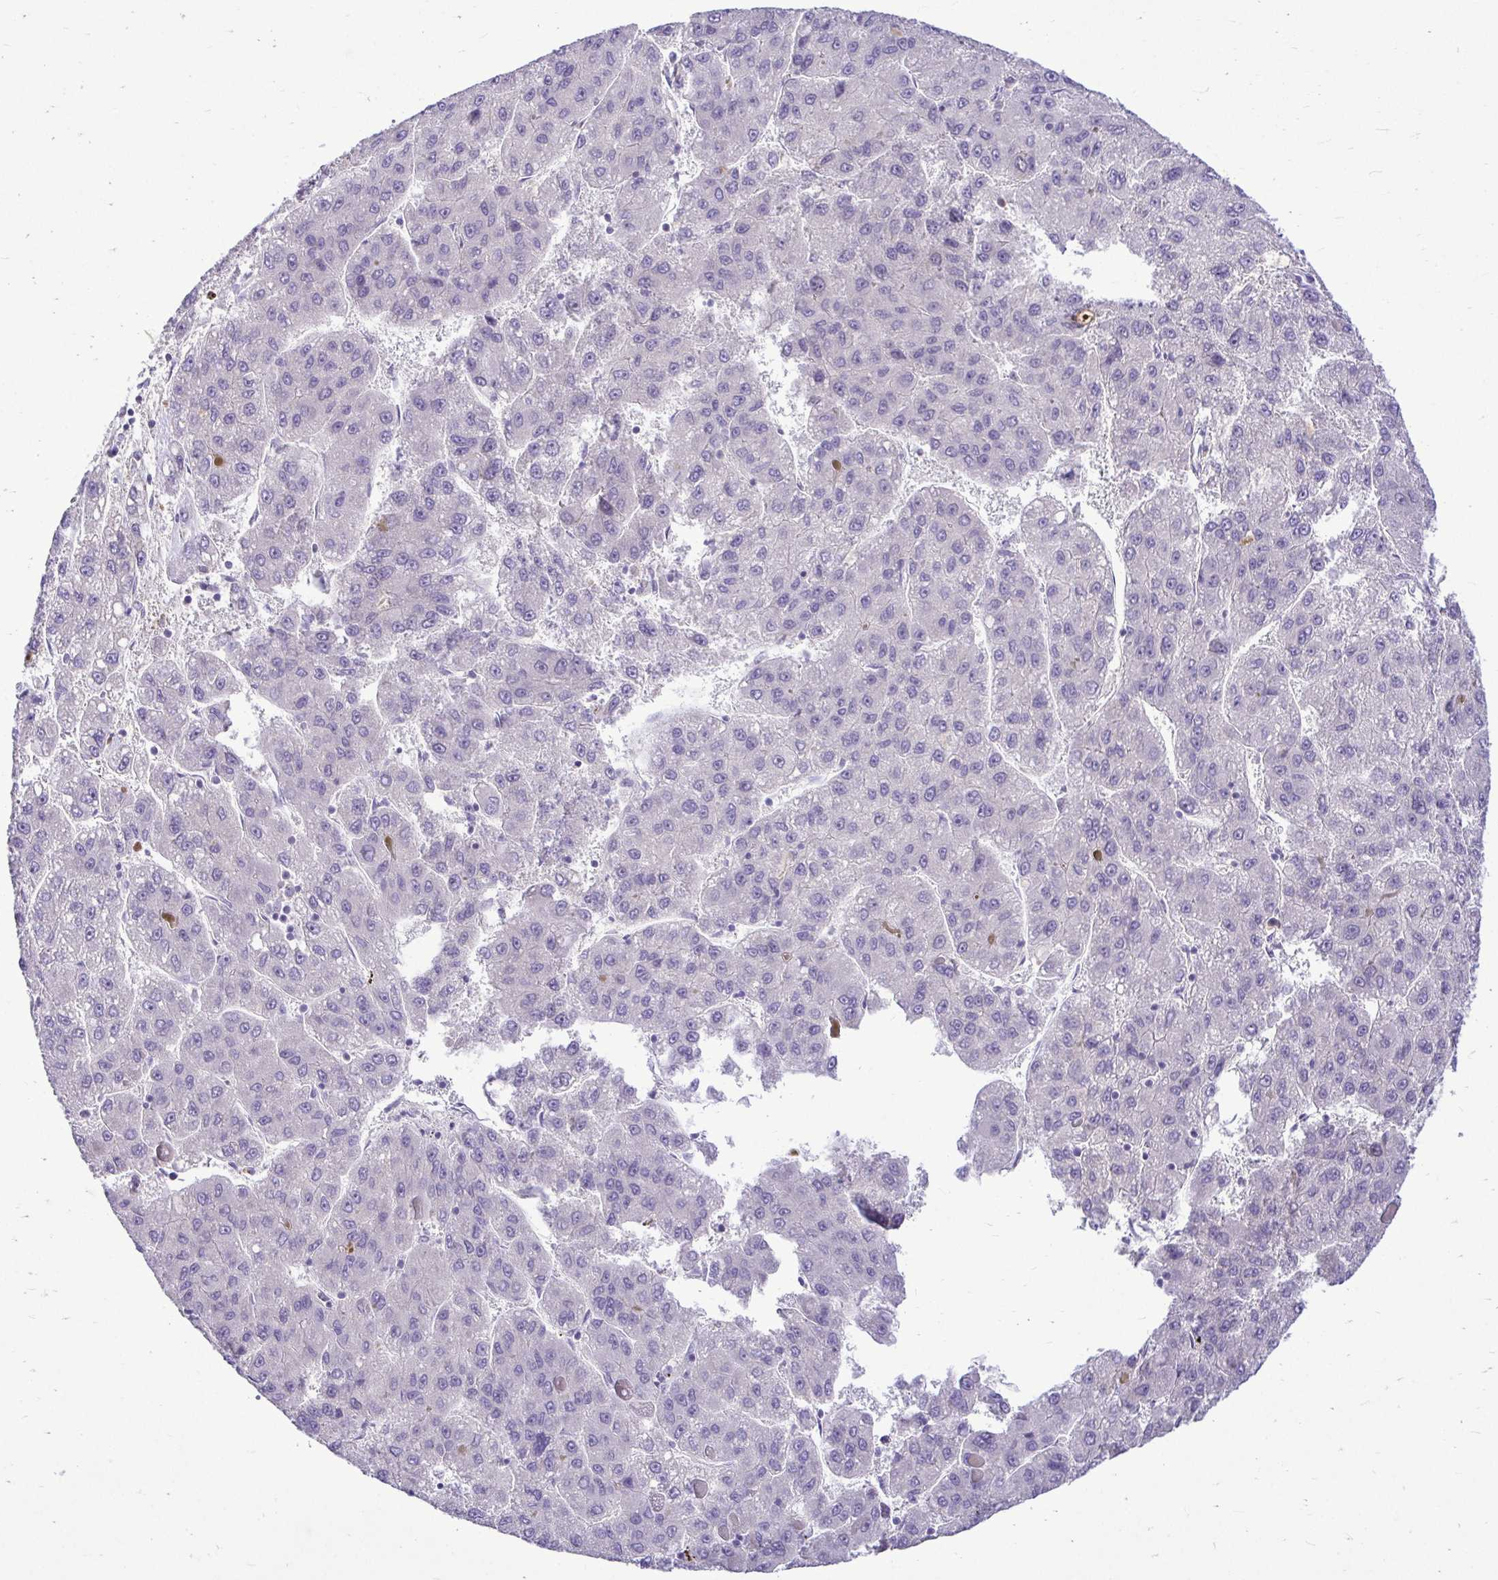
{"staining": {"intensity": "negative", "quantity": "none", "location": "none"}, "tissue": "liver cancer", "cell_type": "Tumor cells", "image_type": "cancer", "snomed": [{"axis": "morphology", "description": "Carcinoma, Hepatocellular, NOS"}, {"axis": "topography", "description": "Liver"}], "caption": "DAB (3,3'-diaminobenzidine) immunohistochemical staining of human hepatocellular carcinoma (liver) displays no significant staining in tumor cells.", "gene": "CDC20", "patient": {"sex": "female", "age": 82}}